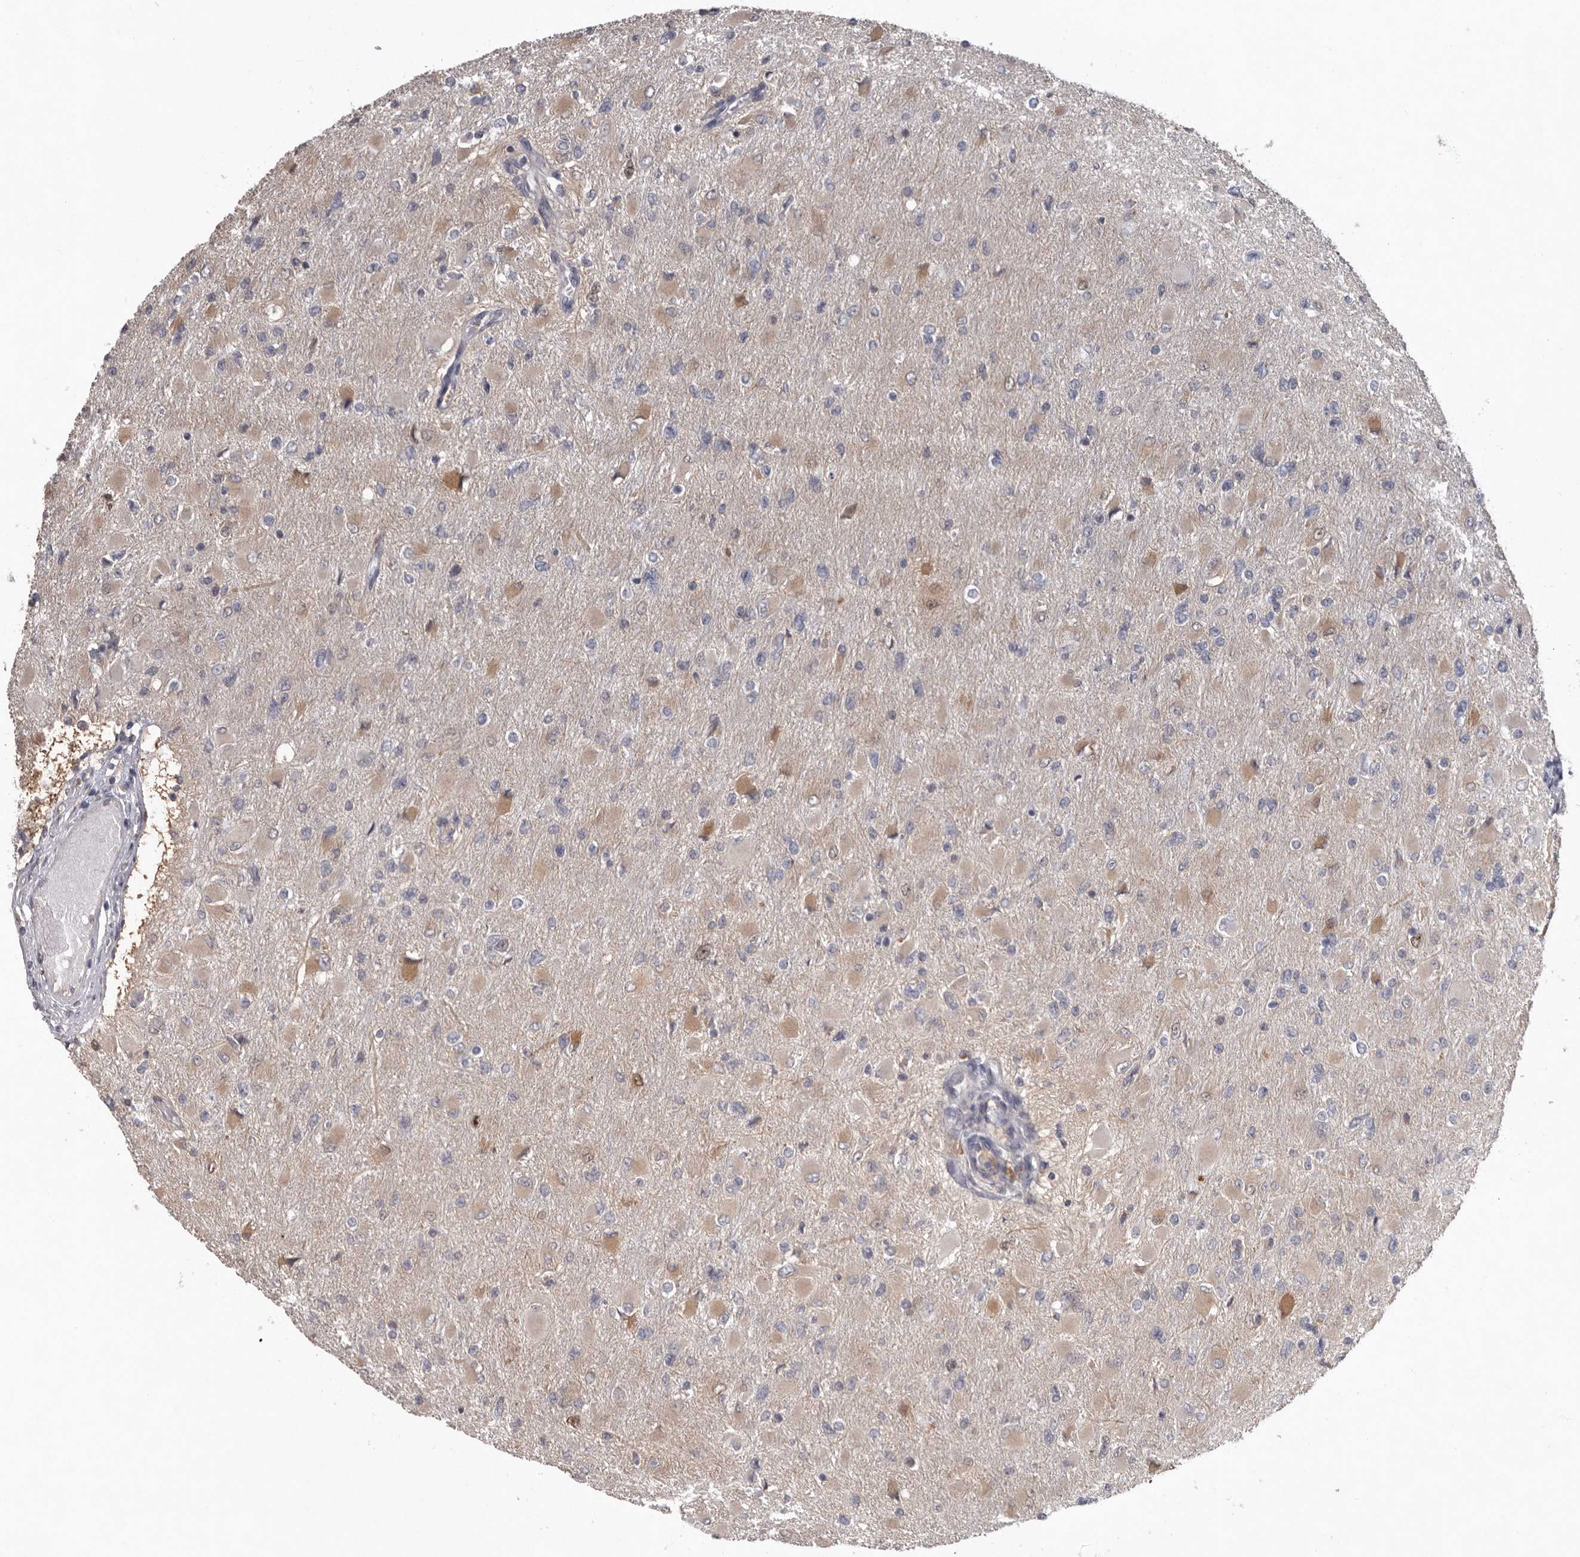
{"staining": {"intensity": "weak", "quantity": "25%-75%", "location": "cytoplasmic/membranous"}, "tissue": "glioma", "cell_type": "Tumor cells", "image_type": "cancer", "snomed": [{"axis": "morphology", "description": "Glioma, malignant, High grade"}, {"axis": "topography", "description": "Cerebral cortex"}], "caption": "Immunohistochemical staining of glioma shows weak cytoplasmic/membranous protein positivity in approximately 25%-75% of tumor cells.", "gene": "CDCA8", "patient": {"sex": "female", "age": 36}}